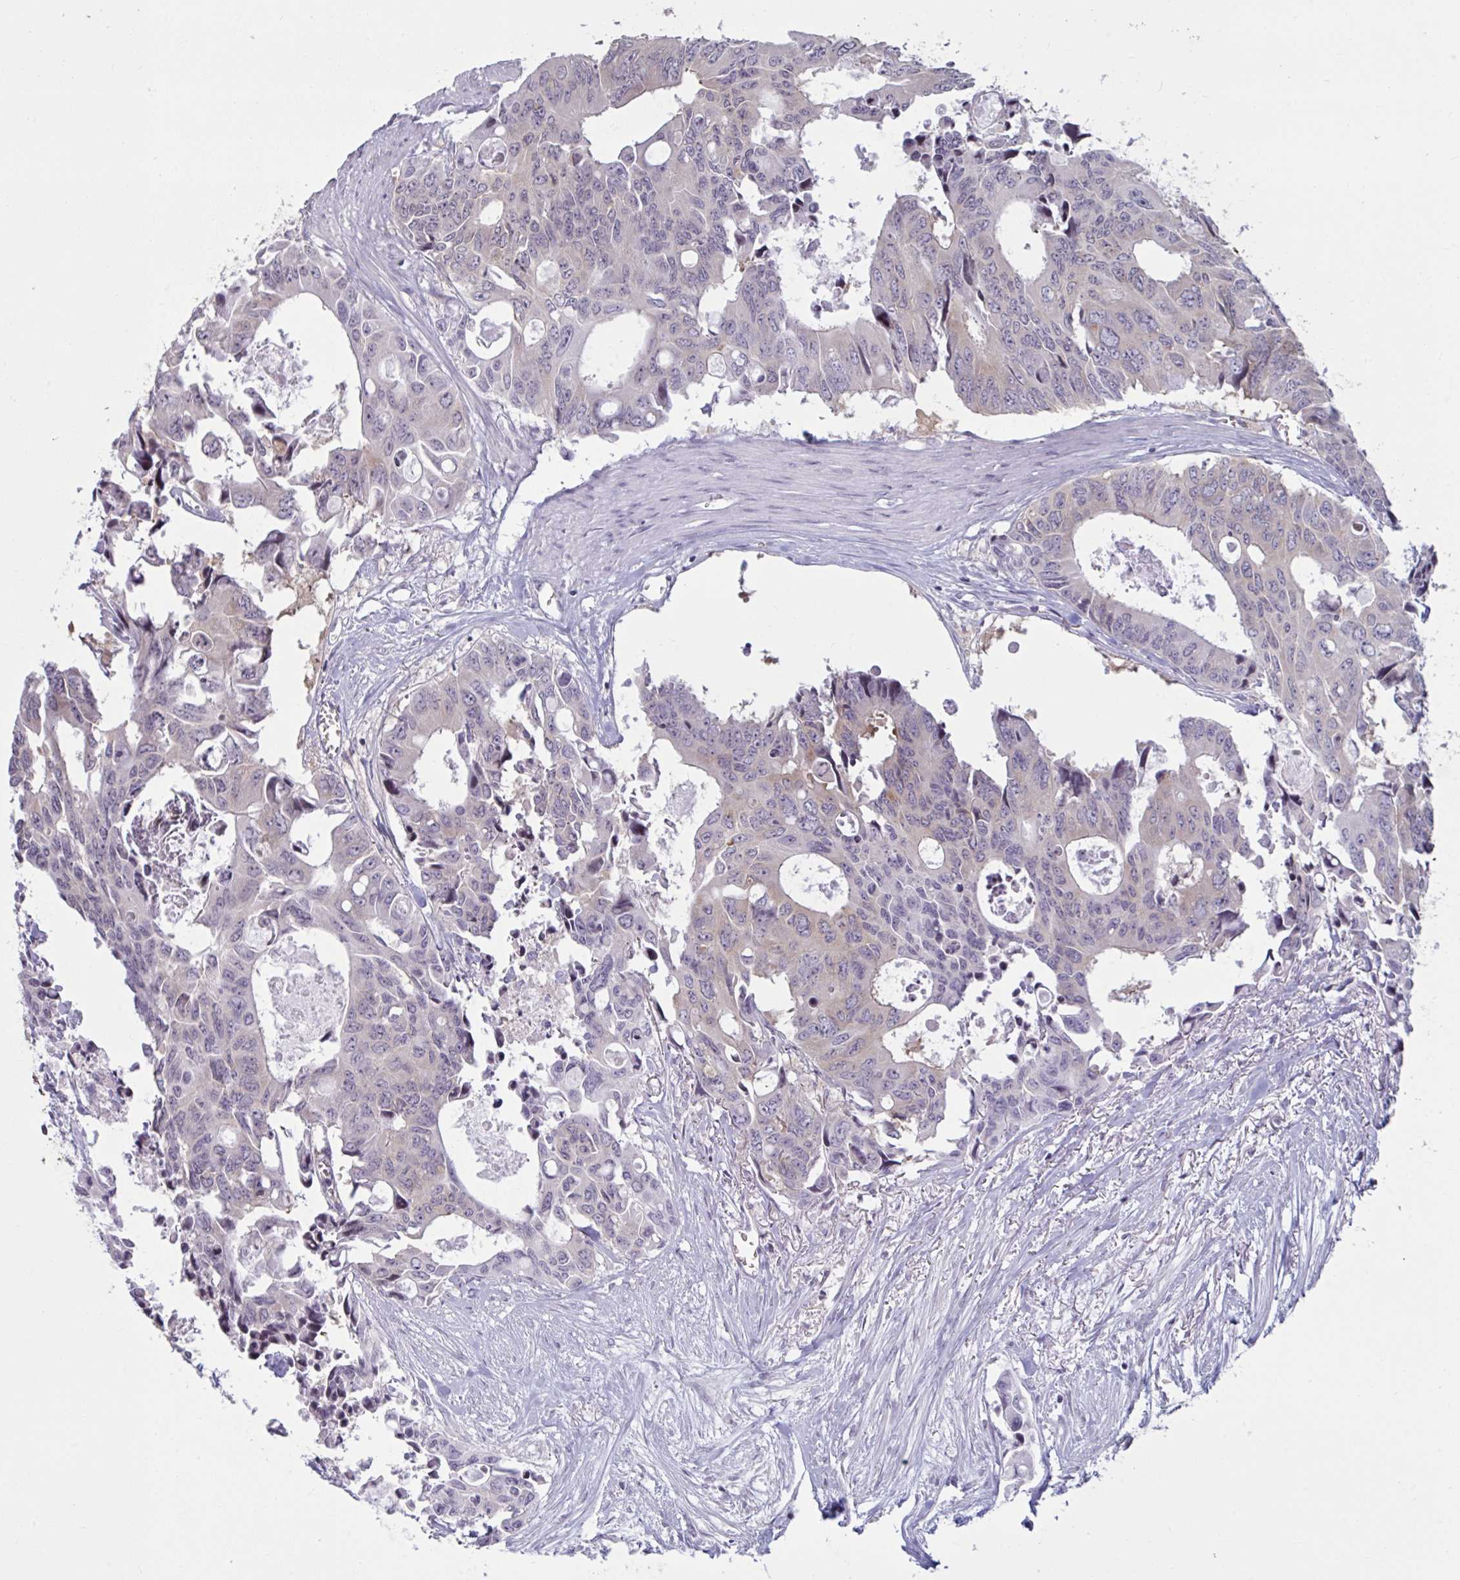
{"staining": {"intensity": "negative", "quantity": "none", "location": "none"}, "tissue": "colorectal cancer", "cell_type": "Tumor cells", "image_type": "cancer", "snomed": [{"axis": "morphology", "description": "Adenocarcinoma, NOS"}, {"axis": "topography", "description": "Rectum"}], "caption": "High magnification brightfield microscopy of colorectal adenocarcinoma stained with DAB (brown) and counterstained with hematoxylin (blue): tumor cells show no significant expression.", "gene": "TBC1D4", "patient": {"sex": "male", "age": 76}}